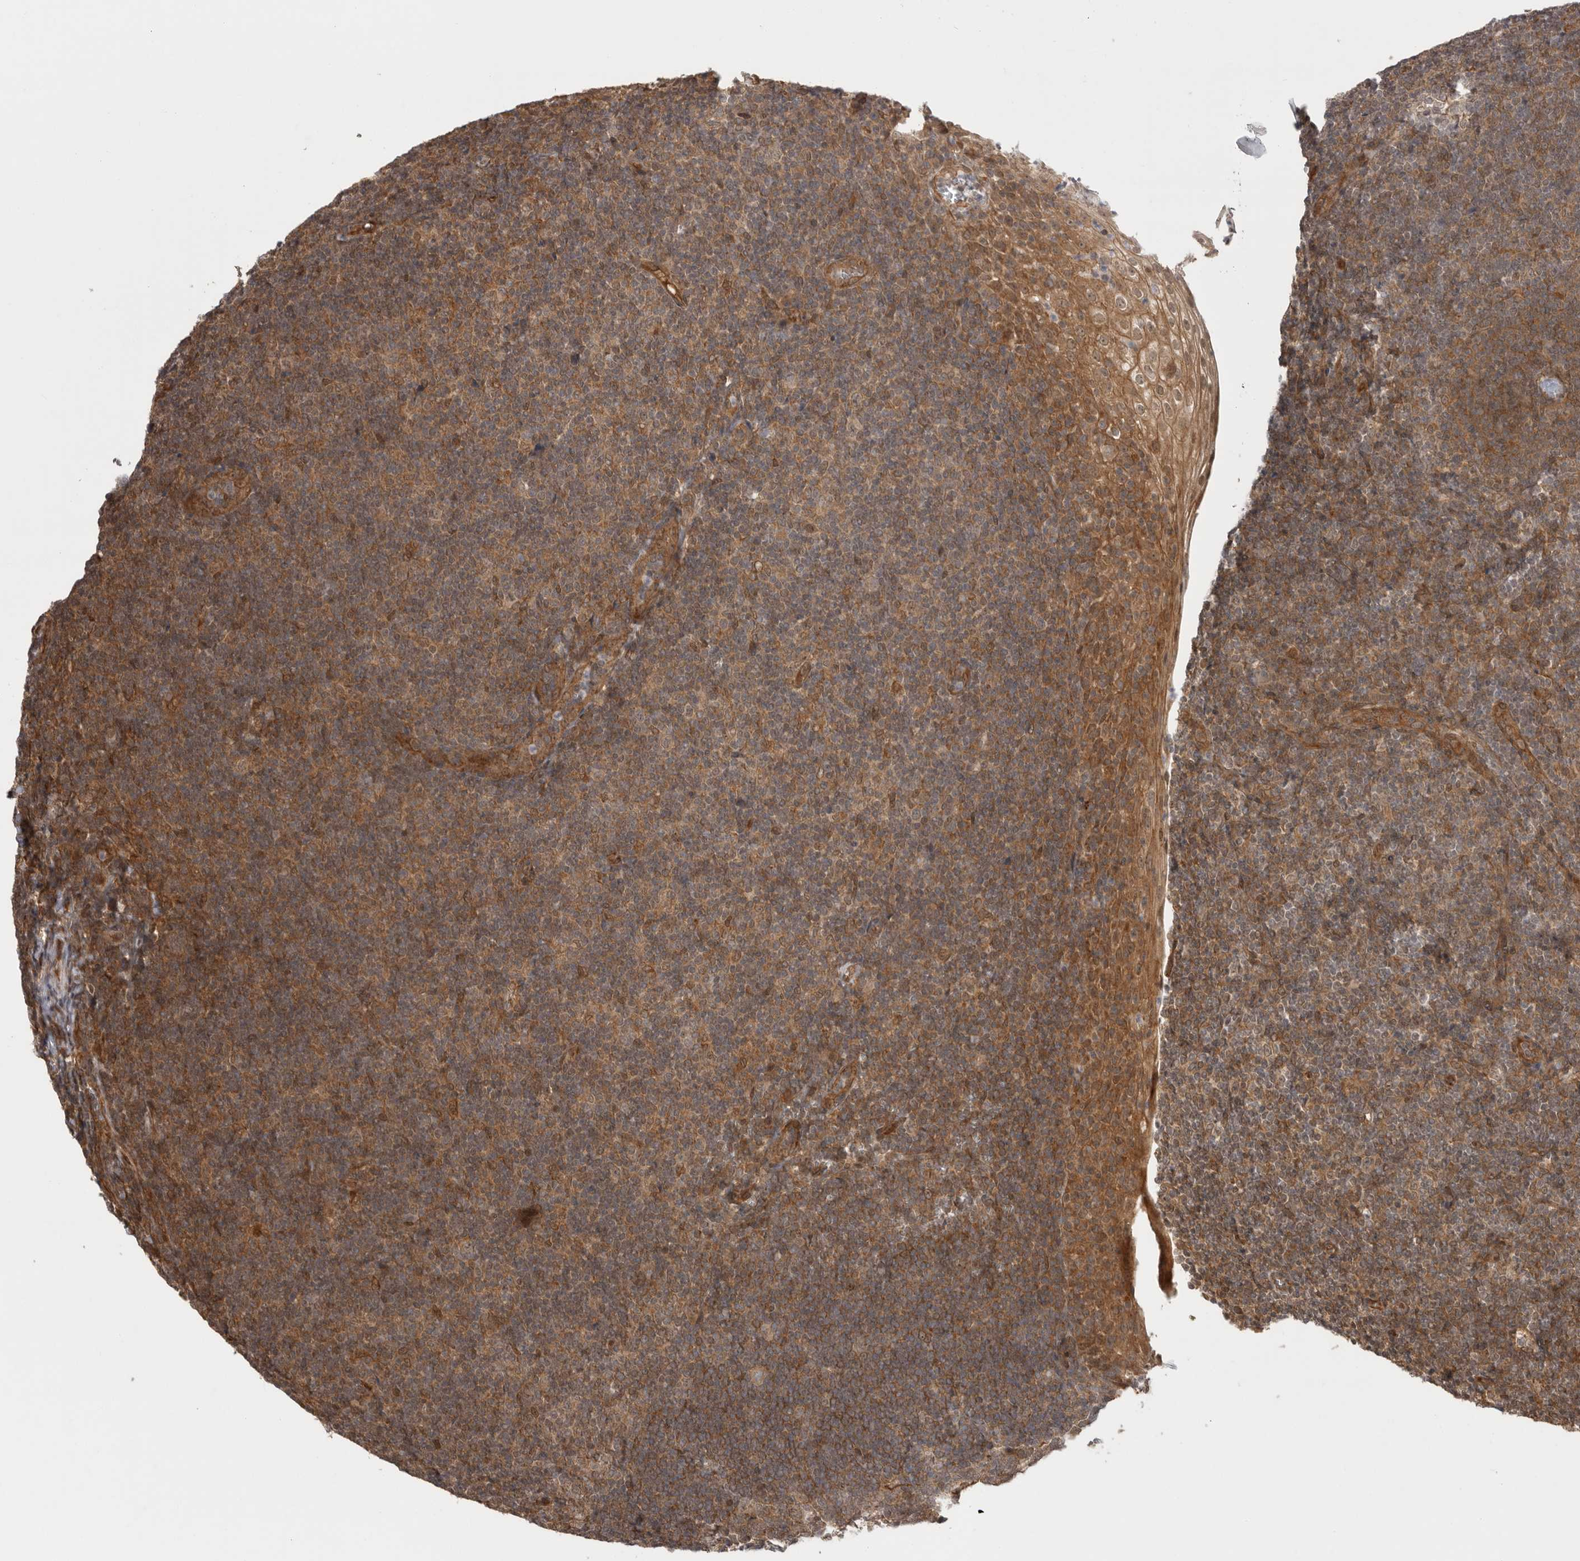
{"staining": {"intensity": "moderate", "quantity": "25%-75%", "location": "cytoplasmic/membranous"}, "tissue": "tonsil", "cell_type": "Germinal center cells", "image_type": "normal", "snomed": [{"axis": "morphology", "description": "Normal tissue, NOS"}, {"axis": "topography", "description": "Tonsil"}], "caption": "Protein positivity by IHC reveals moderate cytoplasmic/membranous positivity in about 25%-75% of germinal center cells in benign tonsil.", "gene": "VPS50", "patient": {"sex": "male", "age": 37}}